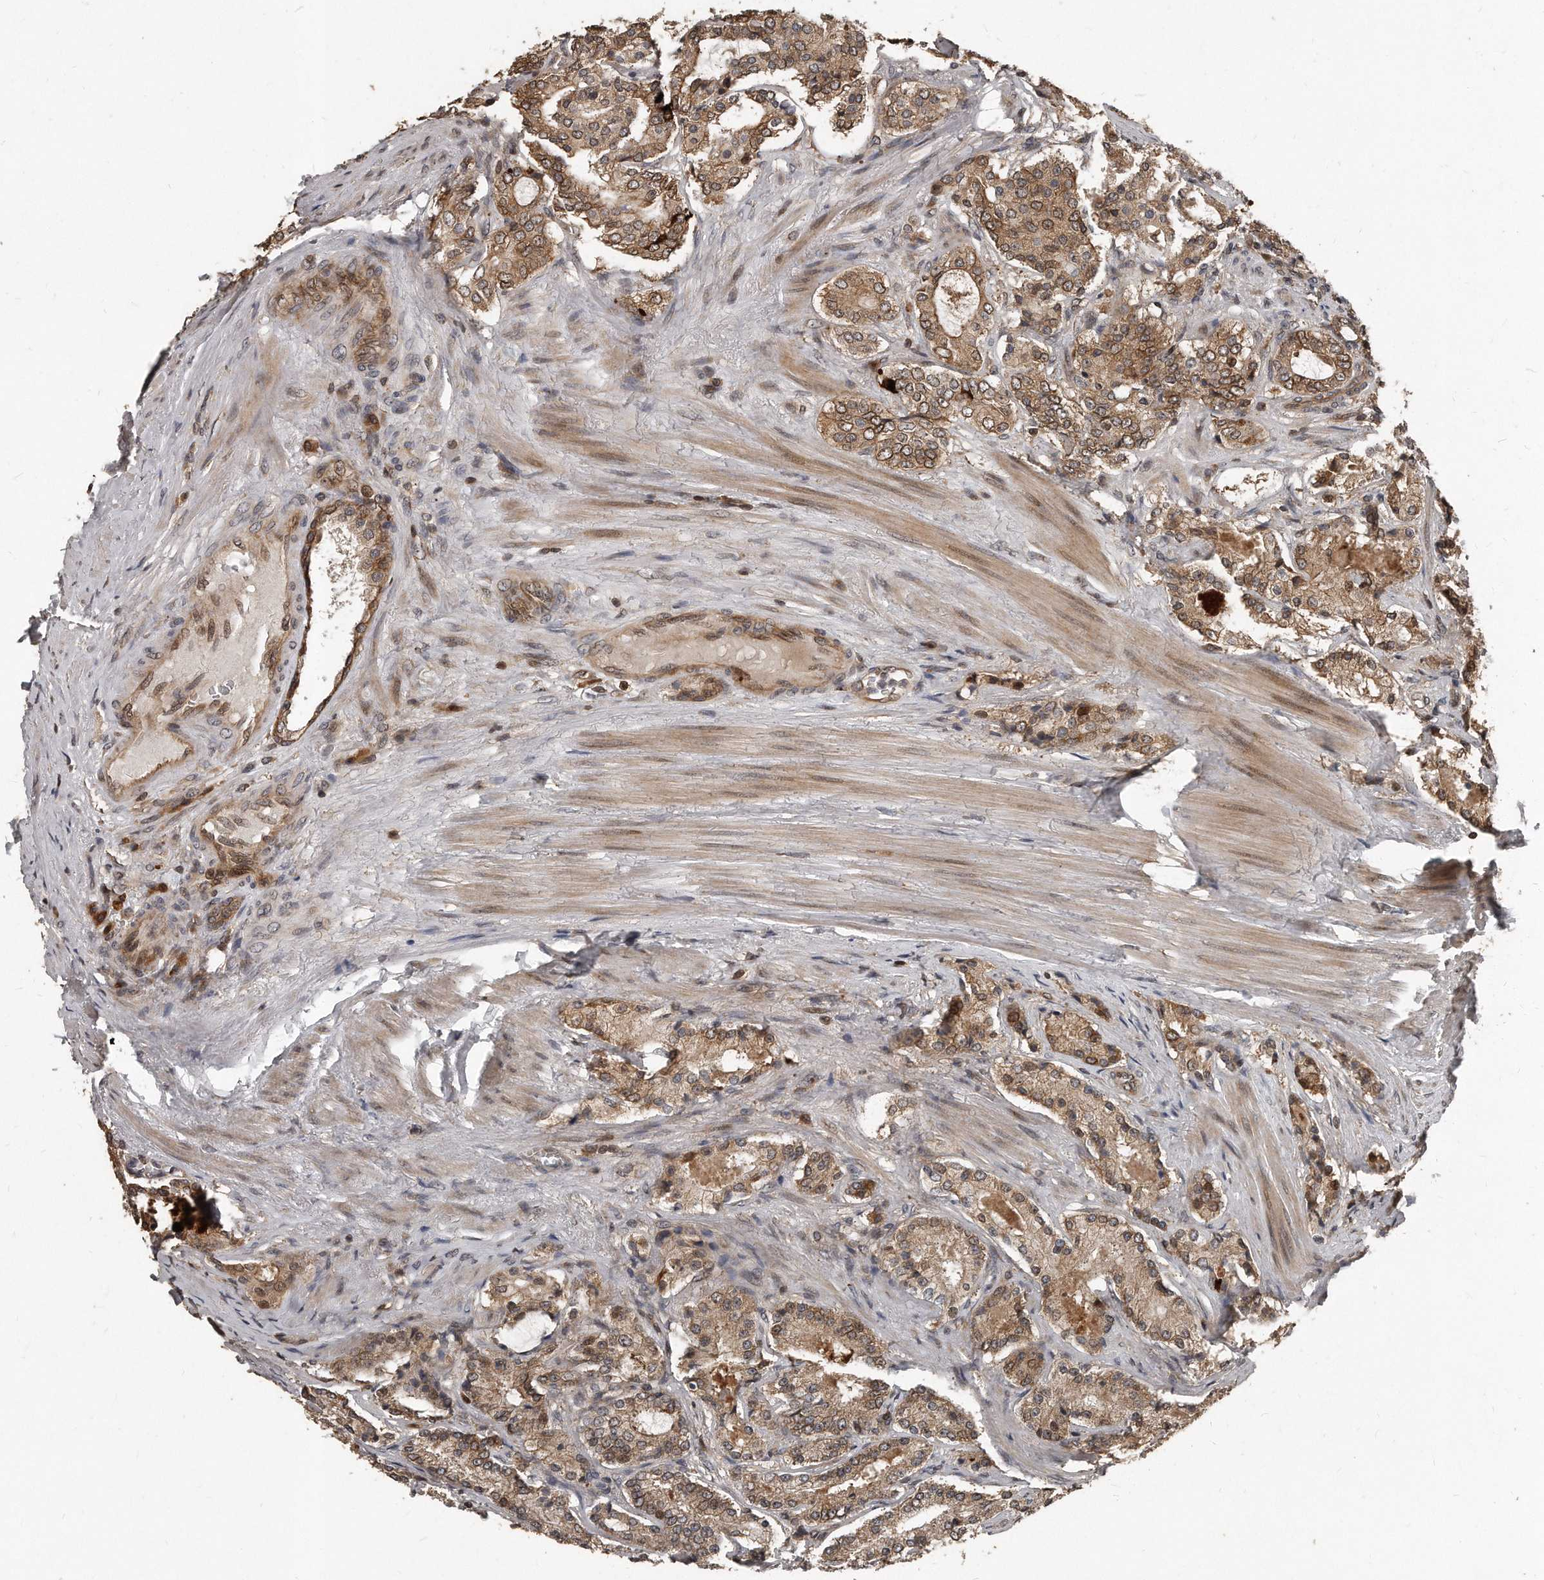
{"staining": {"intensity": "moderate", "quantity": ">75%", "location": "cytoplasmic/membranous"}, "tissue": "prostate cancer", "cell_type": "Tumor cells", "image_type": "cancer", "snomed": [{"axis": "morphology", "description": "Adenocarcinoma, Medium grade"}, {"axis": "topography", "description": "Prostate"}], "caption": "Immunohistochemical staining of human adenocarcinoma (medium-grade) (prostate) displays medium levels of moderate cytoplasmic/membranous positivity in approximately >75% of tumor cells.", "gene": "GCH1", "patient": {"sex": "male", "age": 72}}